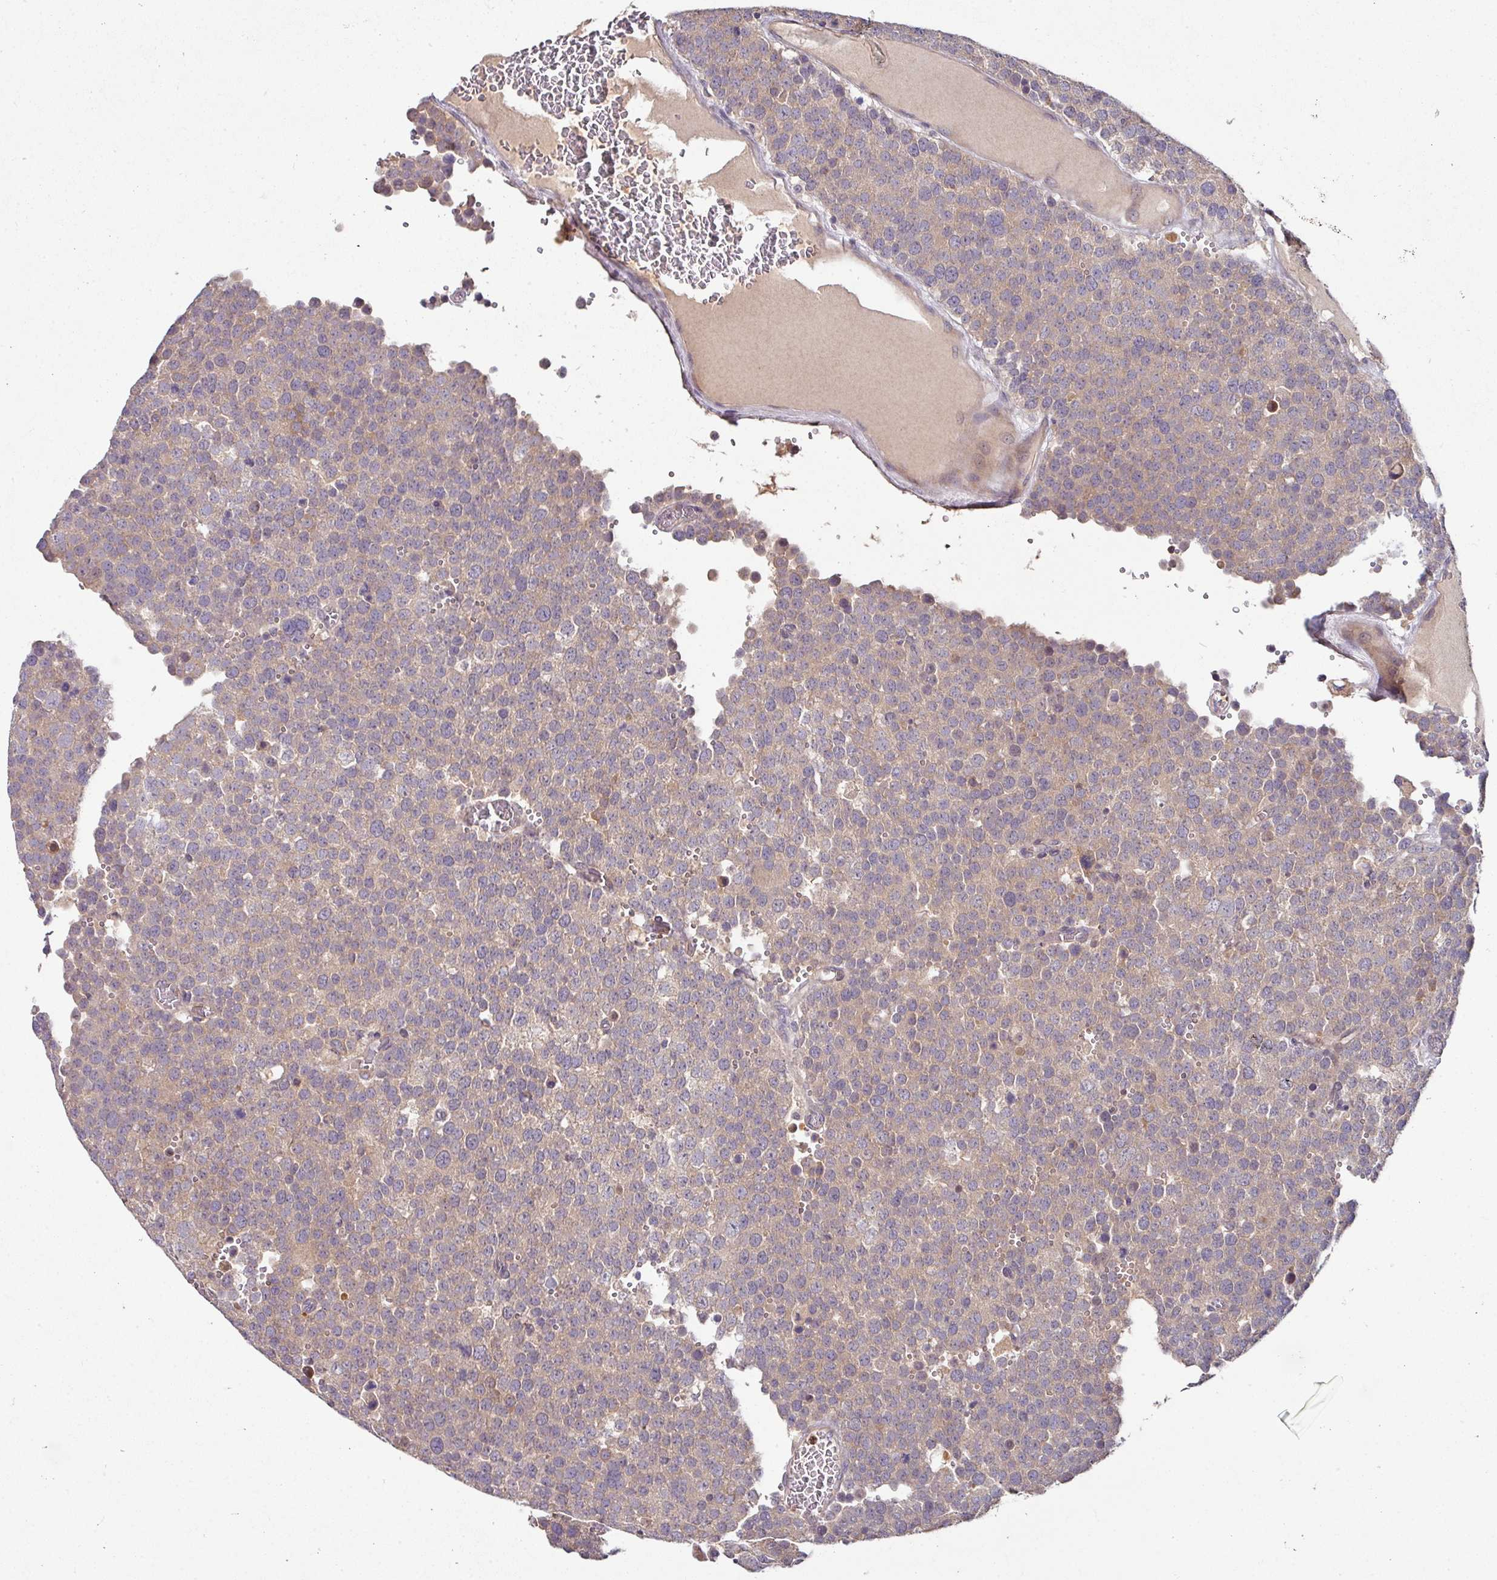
{"staining": {"intensity": "weak", "quantity": "25%-75%", "location": "cytoplasmic/membranous"}, "tissue": "testis cancer", "cell_type": "Tumor cells", "image_type": "cancer", "snomed": [{"axis": "morphology", "description": "Normal tissue, NOS"}, {"axis": "morphology", "description": "Seminoma, NOS"}, {"axis": "topography", "description": "Testis"}], "caption": "This micrograph displays seminoma (testis) stained with IHC to label a protein in brown. The cytoplasmic/membranous of tumor cells show weak positivity for the protein. Nuclei are counter-stained blue.", "gene": "SLAMF6", "patient": {"sex": "male", "age": 71}}